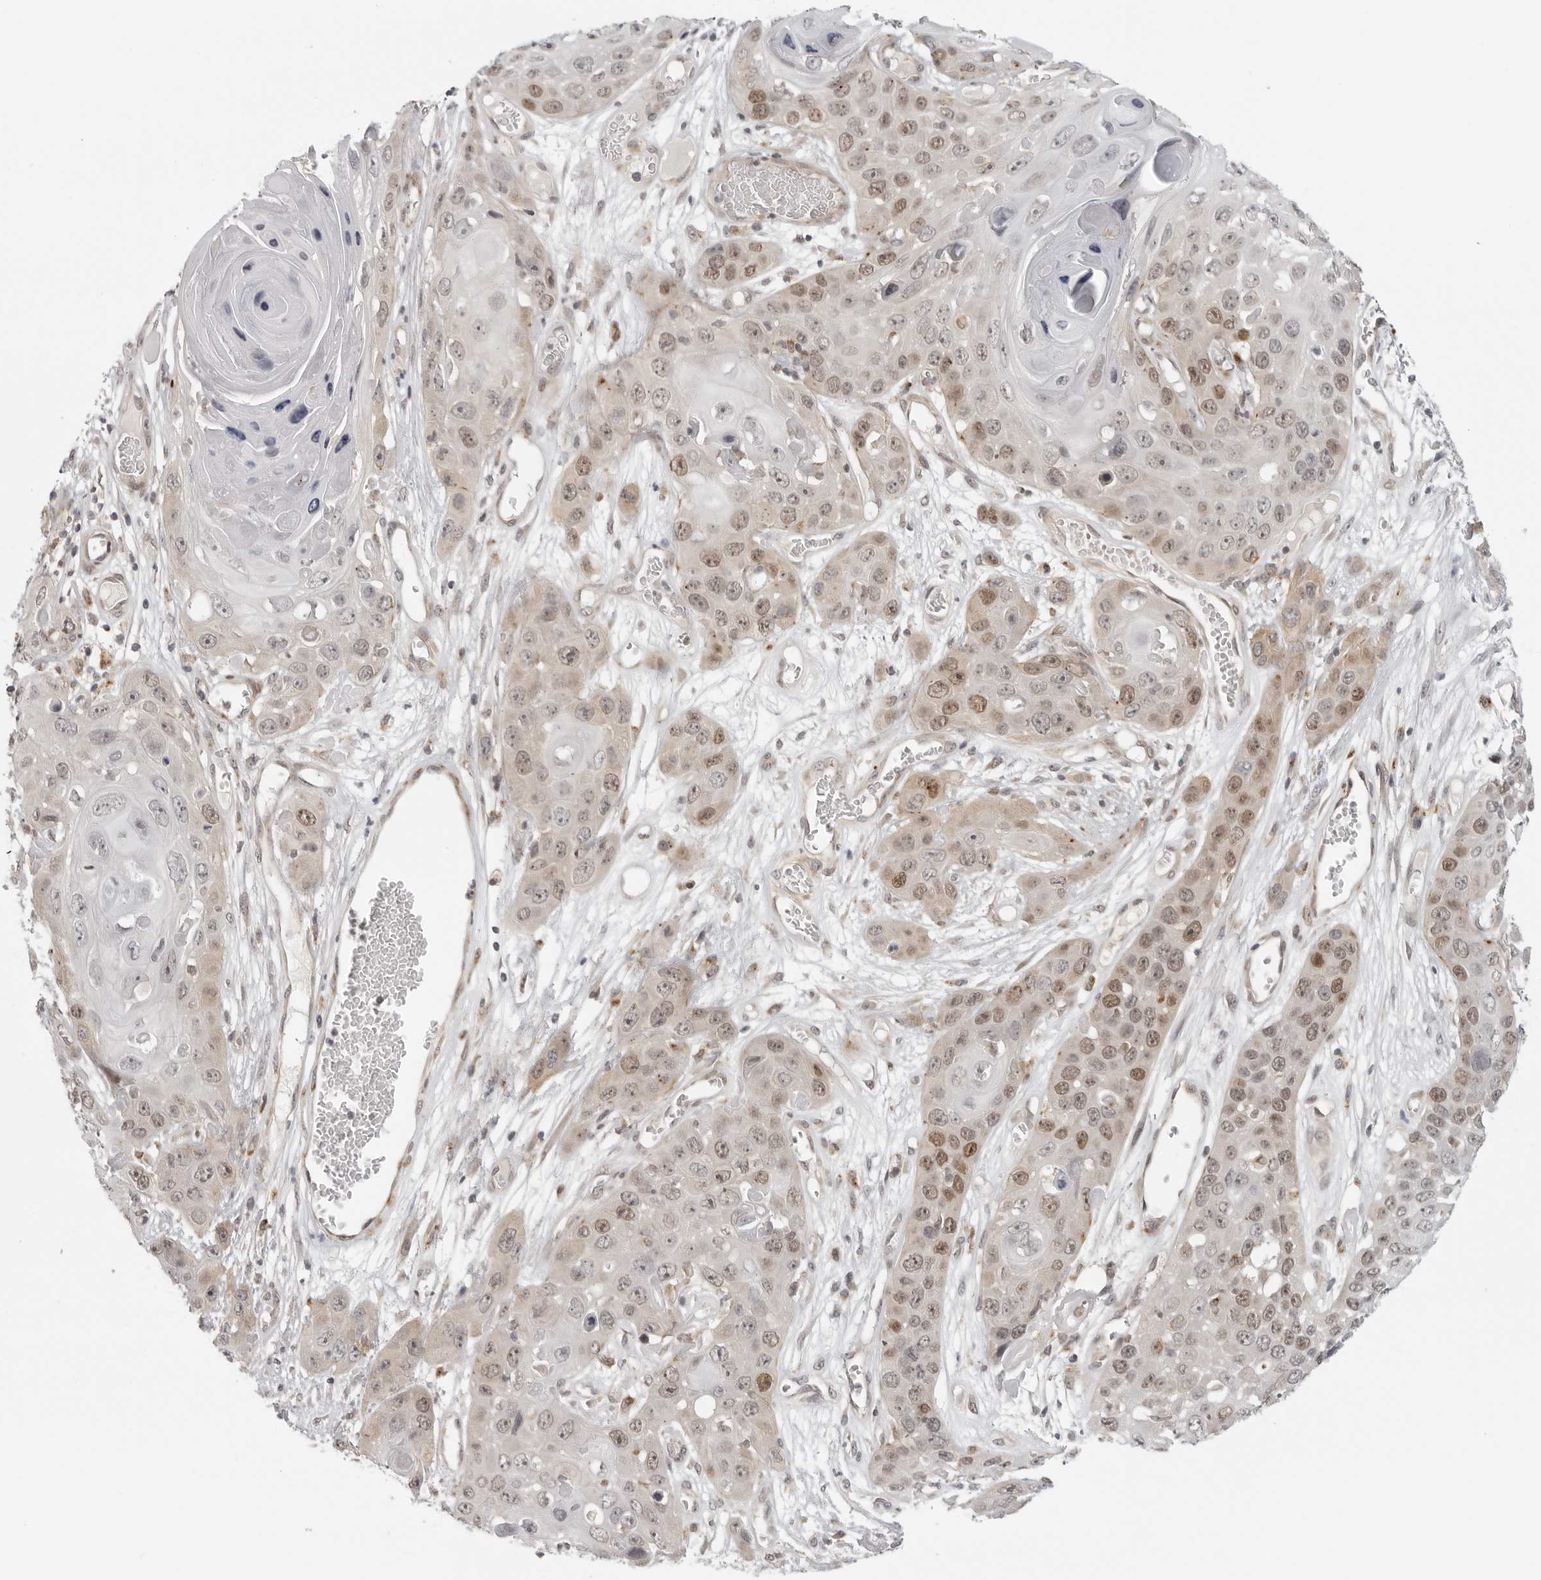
{"staining": {"intensity": "moderate", "quantity": ">75%", "location": "nuclear"}, "tissue": "skin cancer", "cell_type": "Tumor cells", "image_type": "cancer", "snomed": [{"axis": "morphology", "description": "Squamous cell carcinoma, NOS"}, {"axis": "topography", "description": "Skin"}], "caption": "Protein staining of skin cancer (squamous cell carcinoma) tissue shows moderate nuclear staining in about >75% of tumor cells.", "gene": "TUT4", "patient": {"sex": "male", "age": 55}}